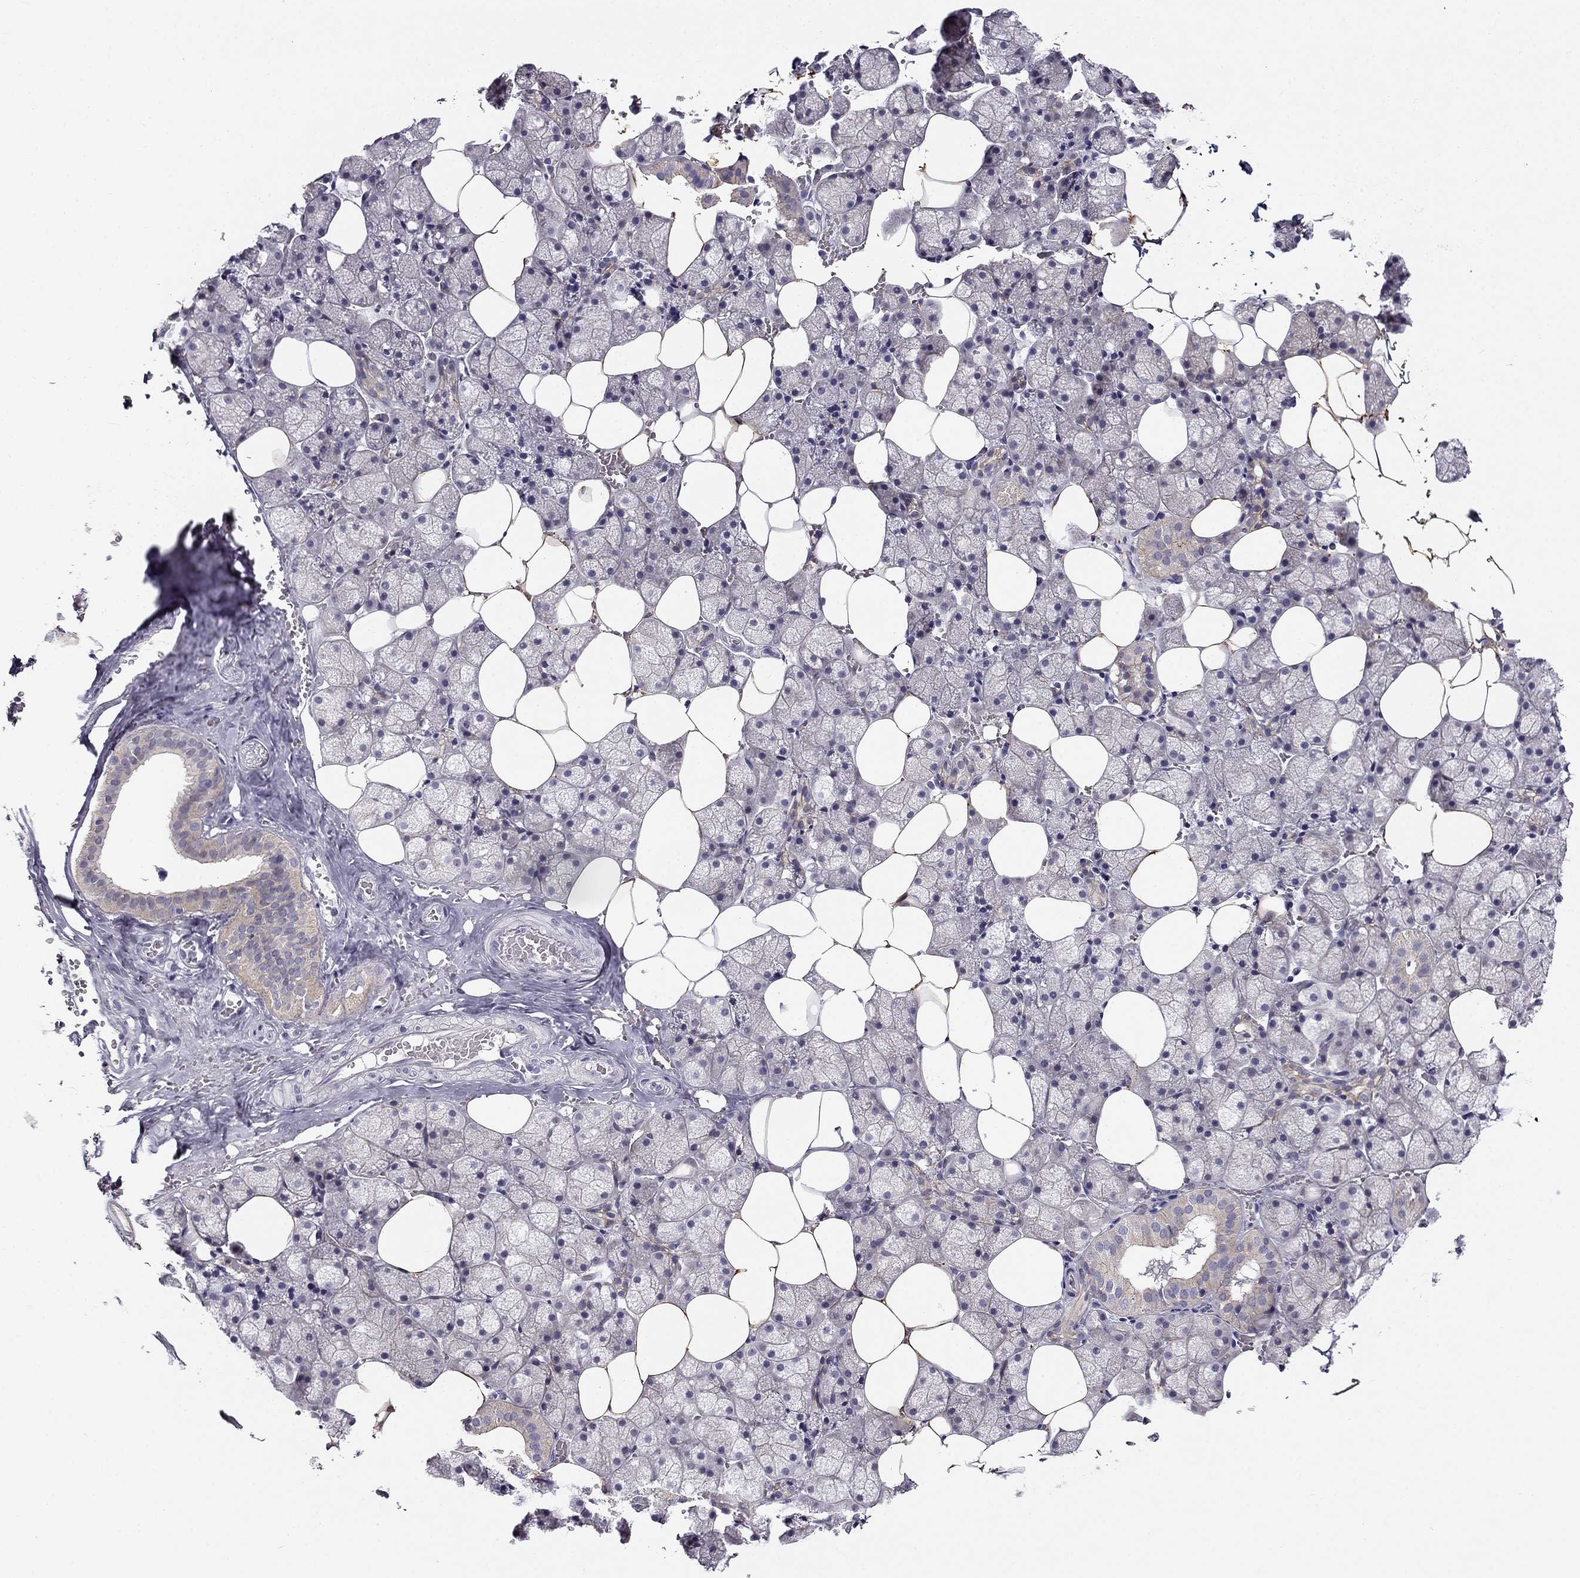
{"staining": {"intensity": "weak", "quantity": "<25%", "location": "cytoplasmic/membranous"}, "tissue": "salivary gland", "cell_type": "Glandular cells", "image_type": "normal", "snomed": [{"axis": "morphology", "description": "Normal tissue, NOS"}, {"axis": "topography", "description": "Salivary gland"}], "caption": "High magnification brightfield microscopy of benign salivary gland stained with DAB (brown) and counterstained with hematoxylin (blue): glandular cells show no significant staining. (DAB immunohistochemistry with hematoxylin counter stain).", "gene": "CNR1", "patient": {"sex": "male", "age": 38}}